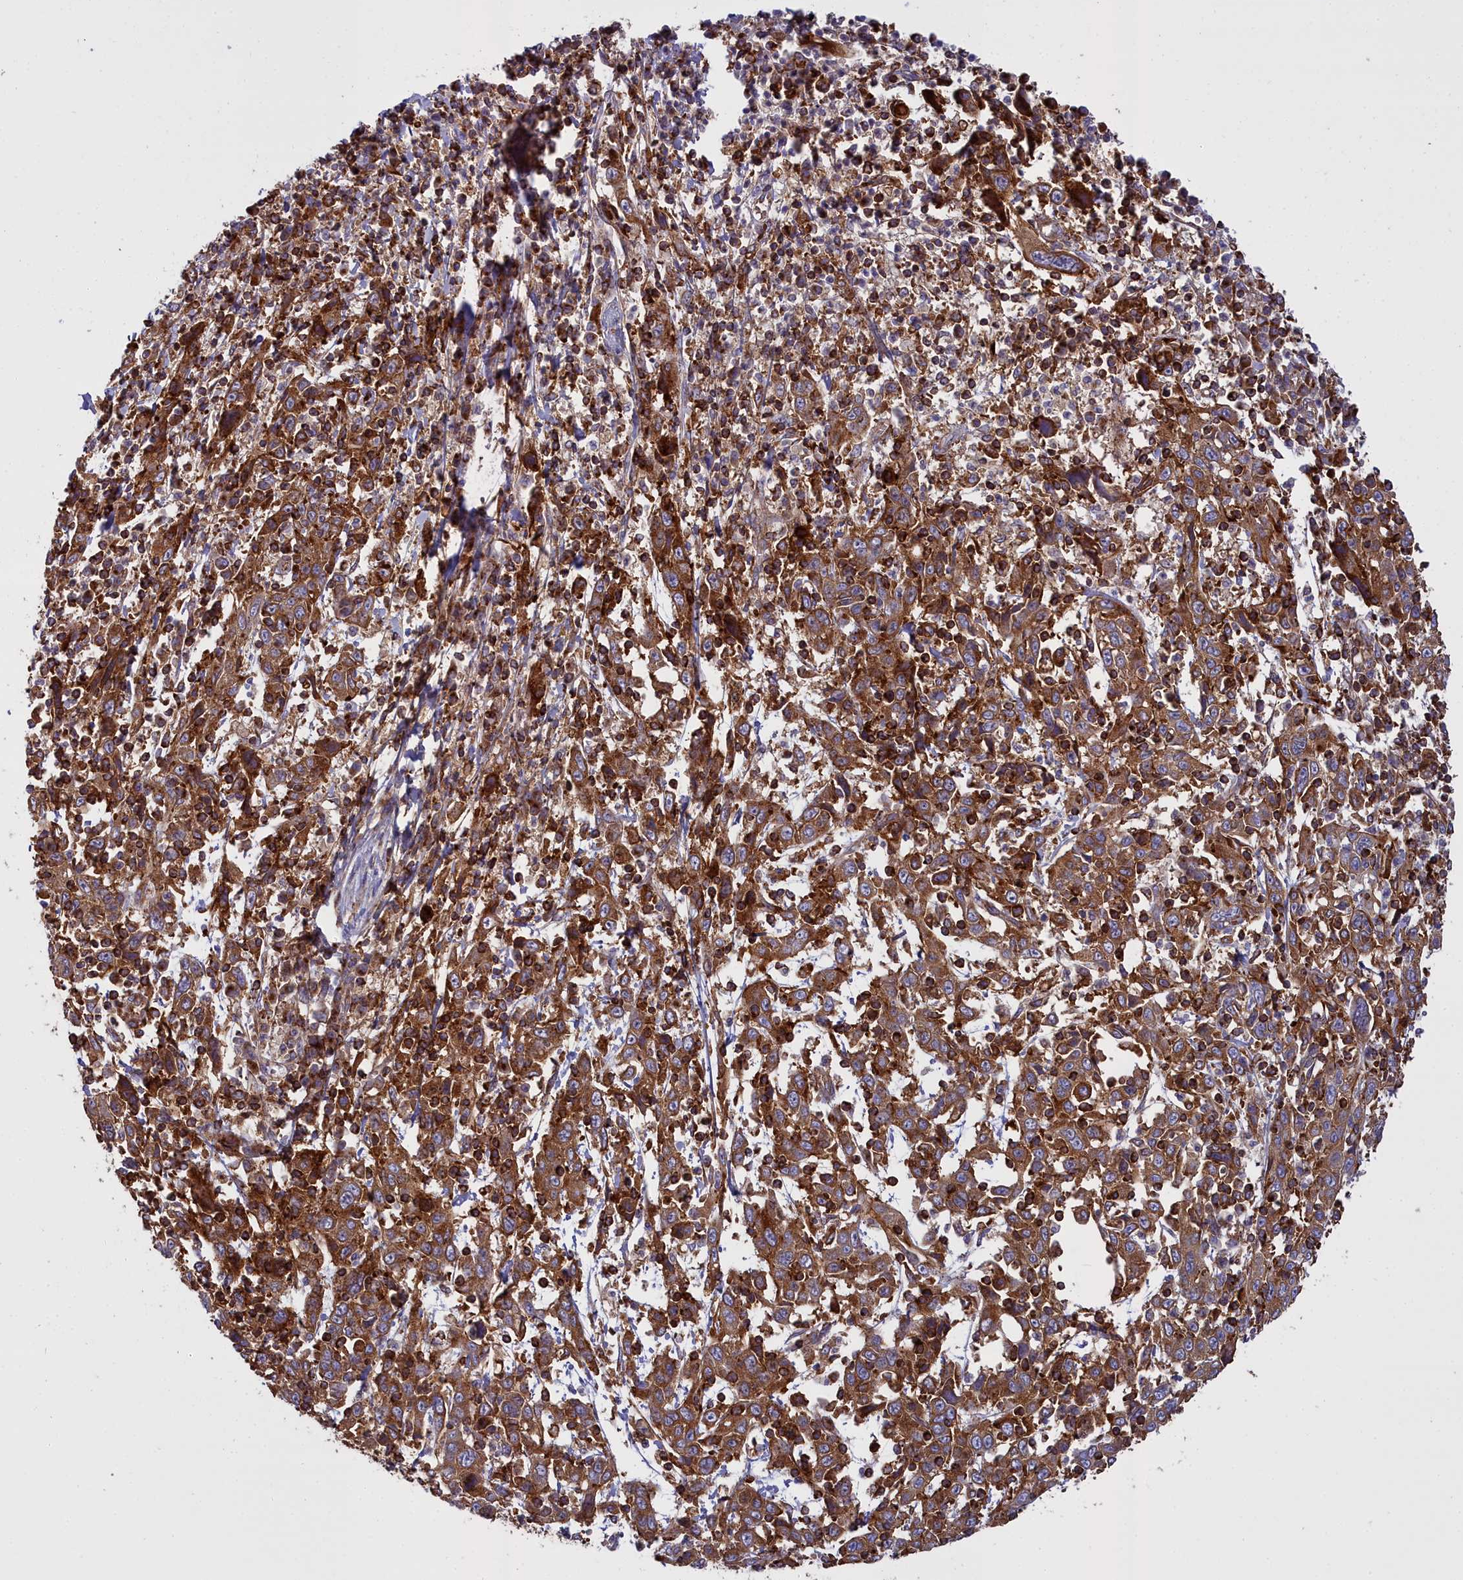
{"staining": {"intensity": "moderate", "quantity": ">75%", "location": "cytoplasmic/membranous"}, "tissue": "cervical cancer", "cell_type": "Tumor cells", "image_type": "cancer", "snomed": [{"axis": "morphology", "description": "Squamous cell carcinoma, NOS"}, {"axis": "topography", "description": "Cervix"}], "caption": "Moderate cytoplasmic/membranous protein staining is seen in approximately >75% of tumor cells in squamous cell carcinoma (cervical).", "gene": "LNPEP", "patient": {"sex": "female", "age": 46}}